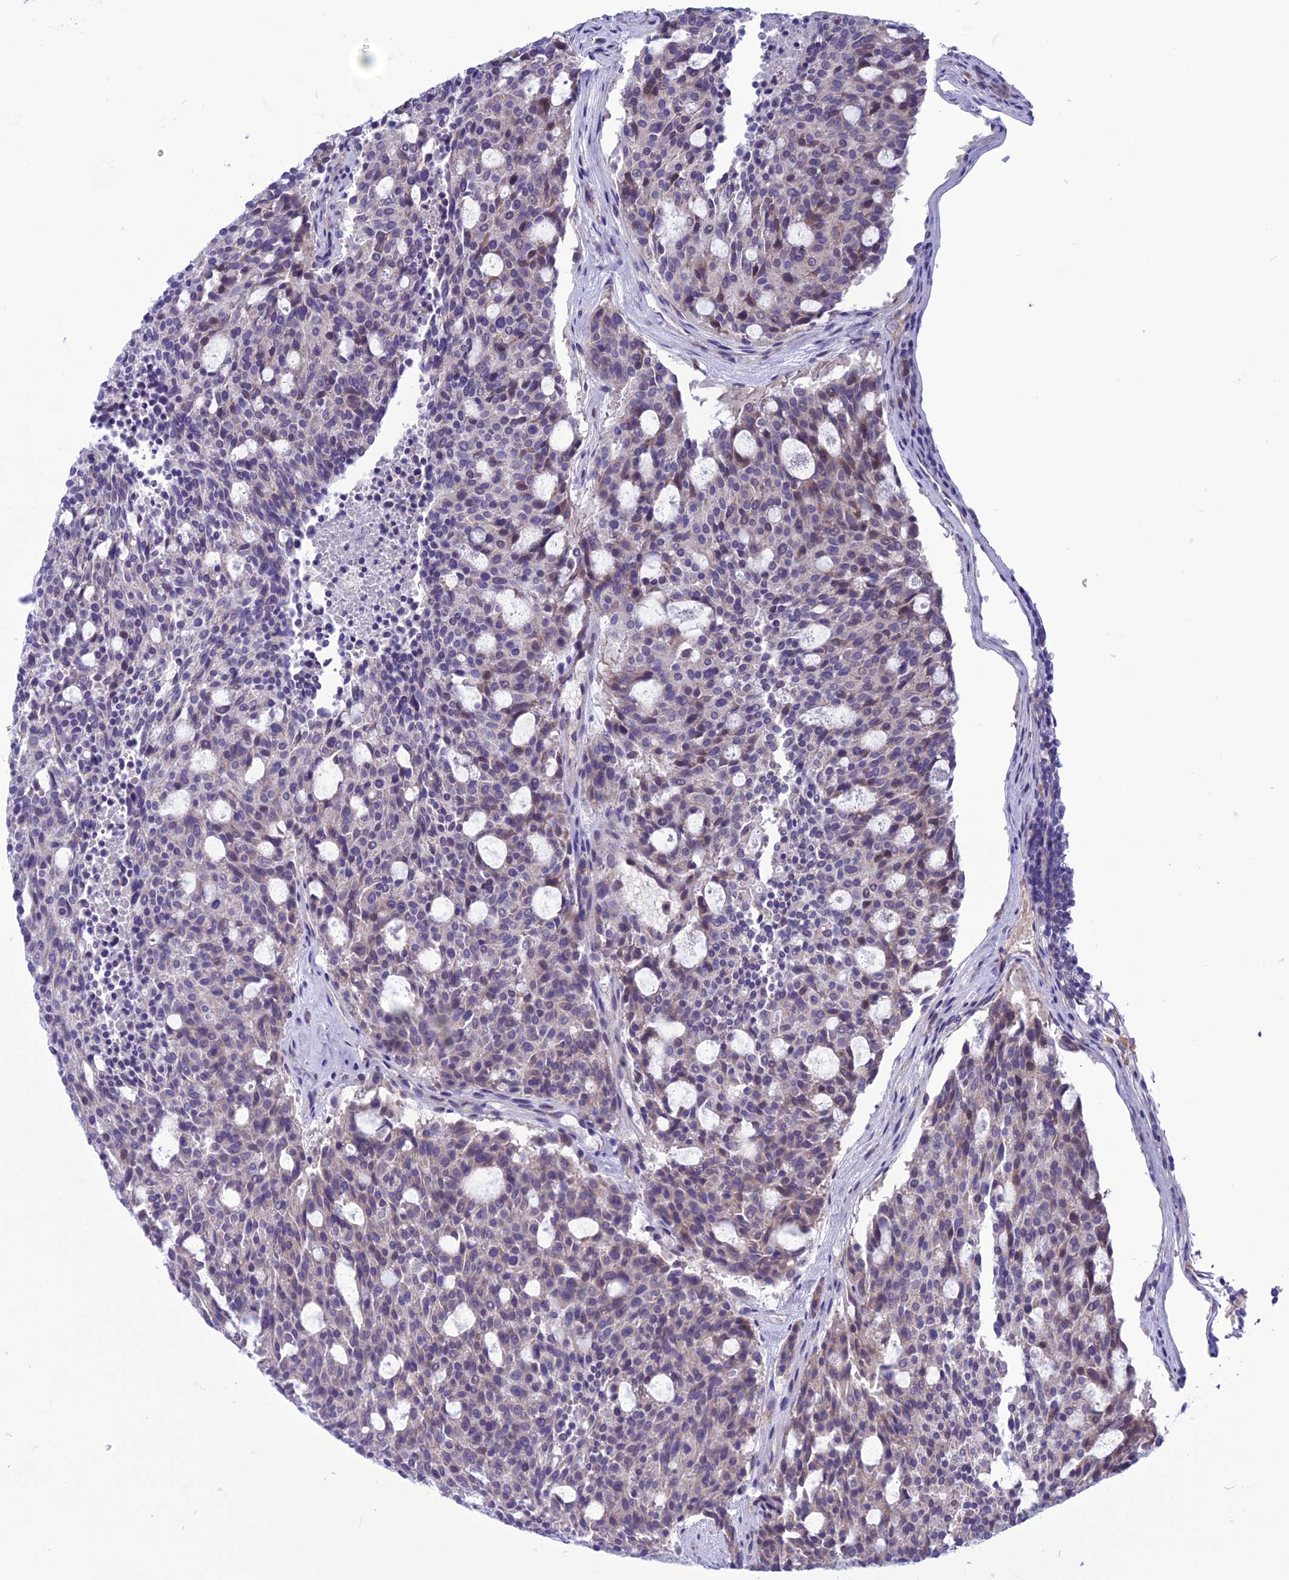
{"staining": {"intensity": "negative", "quantity": "none", "location": "none"}, "tissue": "carcinoid", "cell_type": "Tumor cells", "image_type": "cancer", "snomed": [{"axis": "morphology", "description": "Carcinoid, malignant, NOS"}, {"axis": "topography", "description": "Pancreas"}], "caption": "This is a image of immunohistochemistry (IHC) staining of carcinoid (malignant), which shows no positivity in tumor cells. (Brightfield microscopy of DAB IHC at high magnification).", "gene": "PSMF1", "patient": {"sex": "female", "age": 54}}